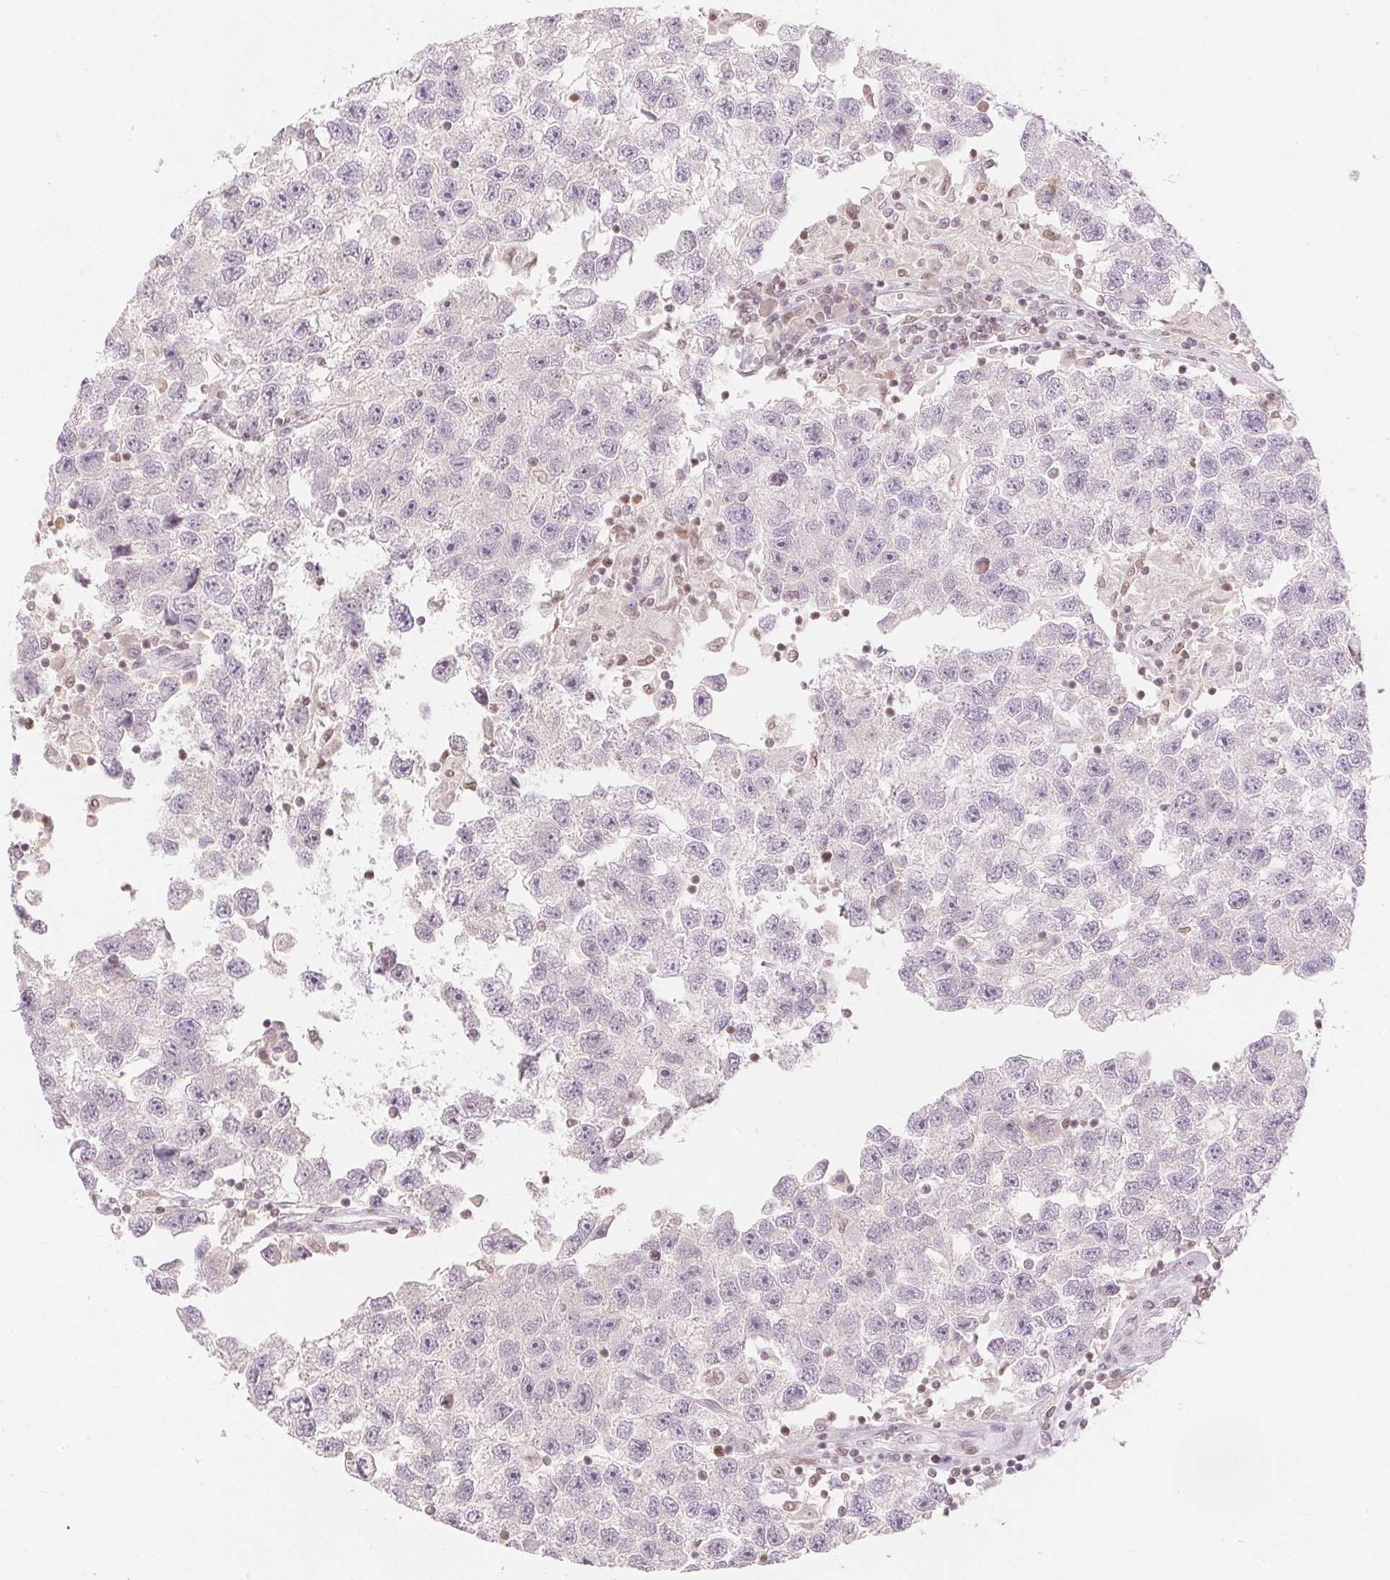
{"staining": {"intensity": "negative", "quantity": "none", "location": "none"}, "tissue": "testis cancer", "cell_type": "Tumor cells", "image_type": "cancer", "snomed": [{"axis": "morphology", "description": "Seminoma, NOS"}, {"axis": "topography", "description": "Testis"}], "caption": "Immunohistochemistry (IHC) image of human testis seminoma stained for a protein (brown), which shows no positivity in tumor cells.", "gene": "DEK", "patient": {"sex": "male", "age": 26}}